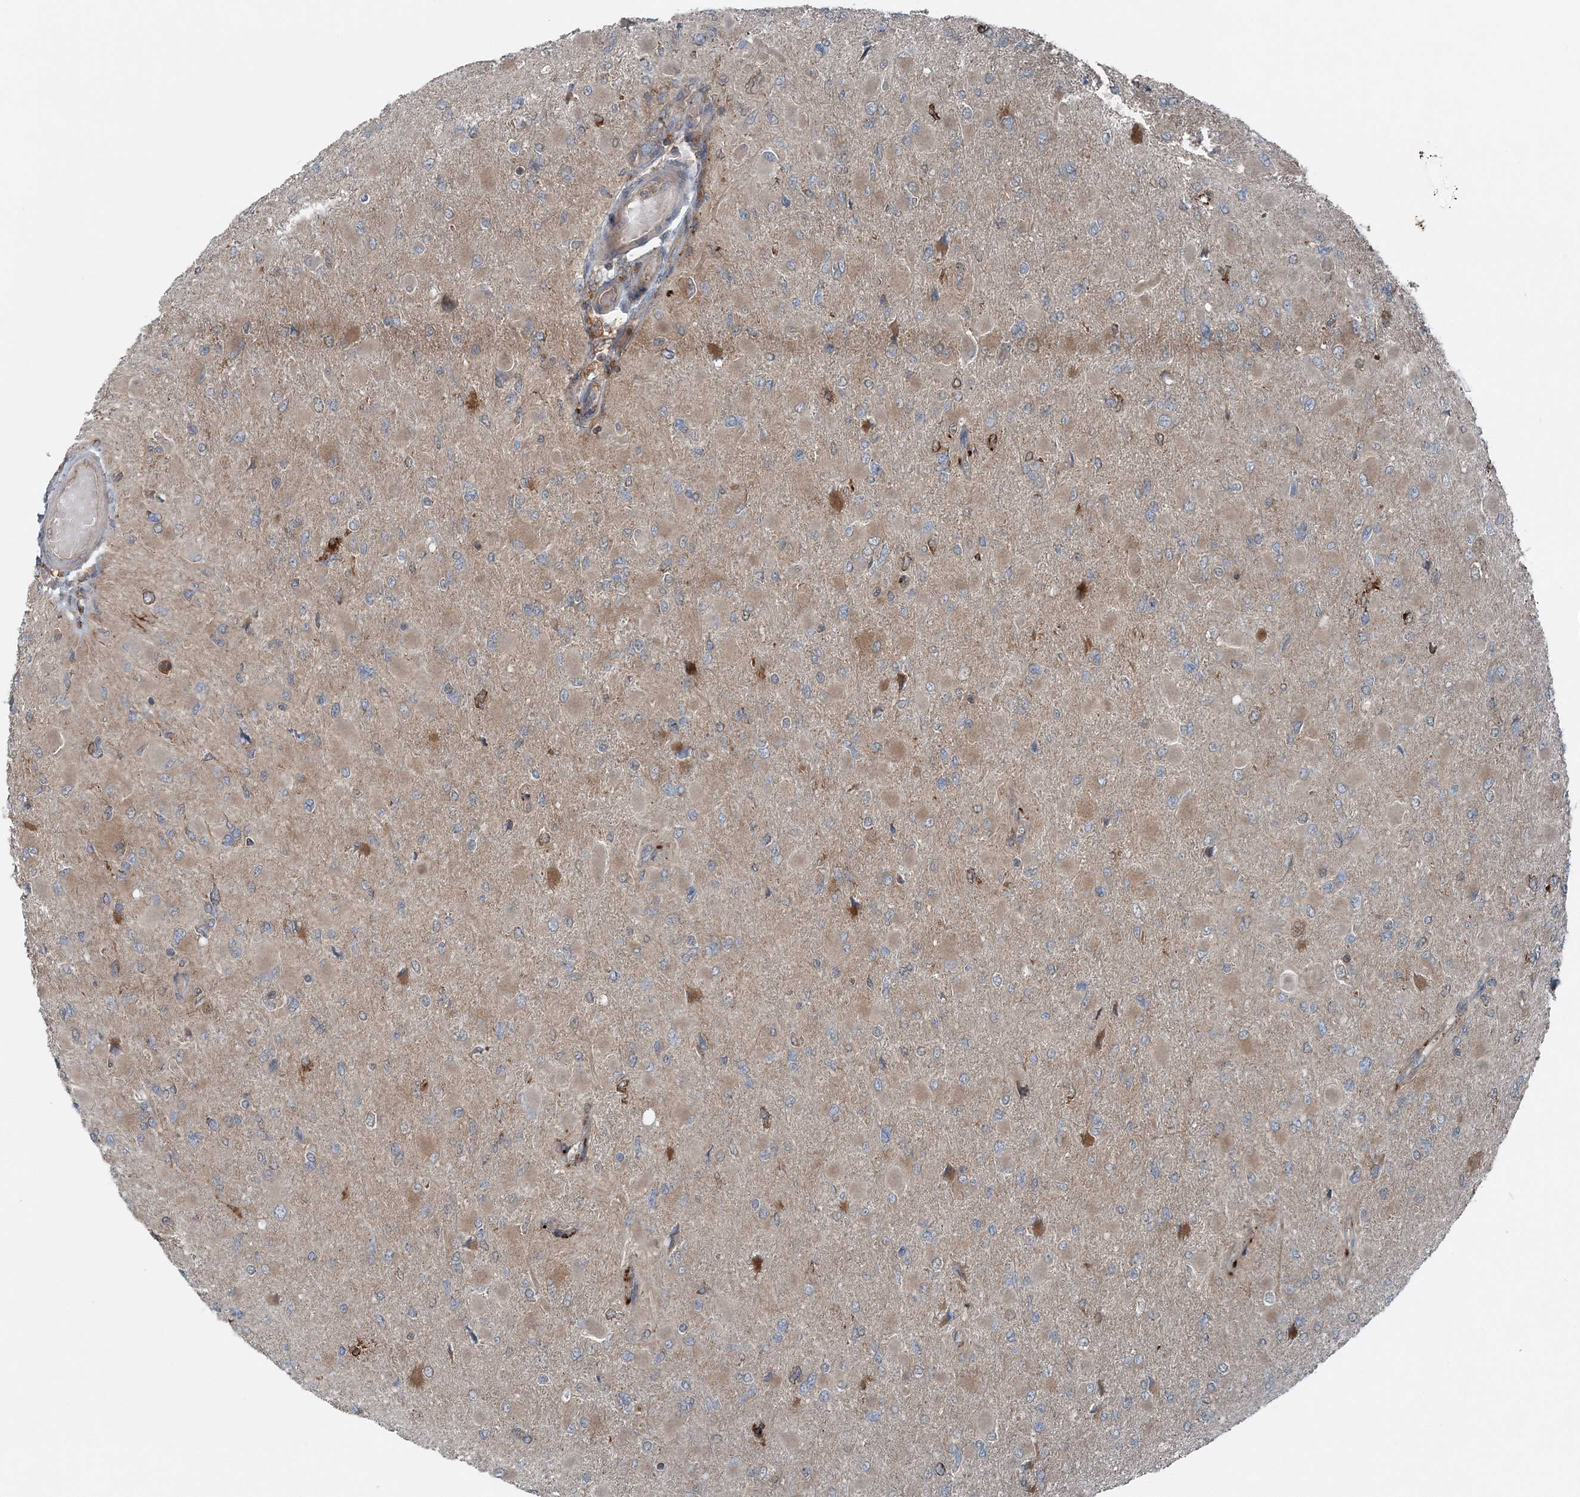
{"staining": {"intensity": "weak", "quantity": "<25%", "location": "cytoplasmic/membranous"}, "tissue": "glioma", "cell_type": "Tumor cells", "image_type": "cancer", "snomed": [{"axis": "morphology", "description": "Glioma, malignant, High grade"}, {"axis": "topography", "description": "Cerebral cortex"}], "caption": "Tumor cells are negative for brown protein staining in malignant glioma (high-grade).", "gene": "ASNSD1", "patient": {"sex": "female", "age": 36}}